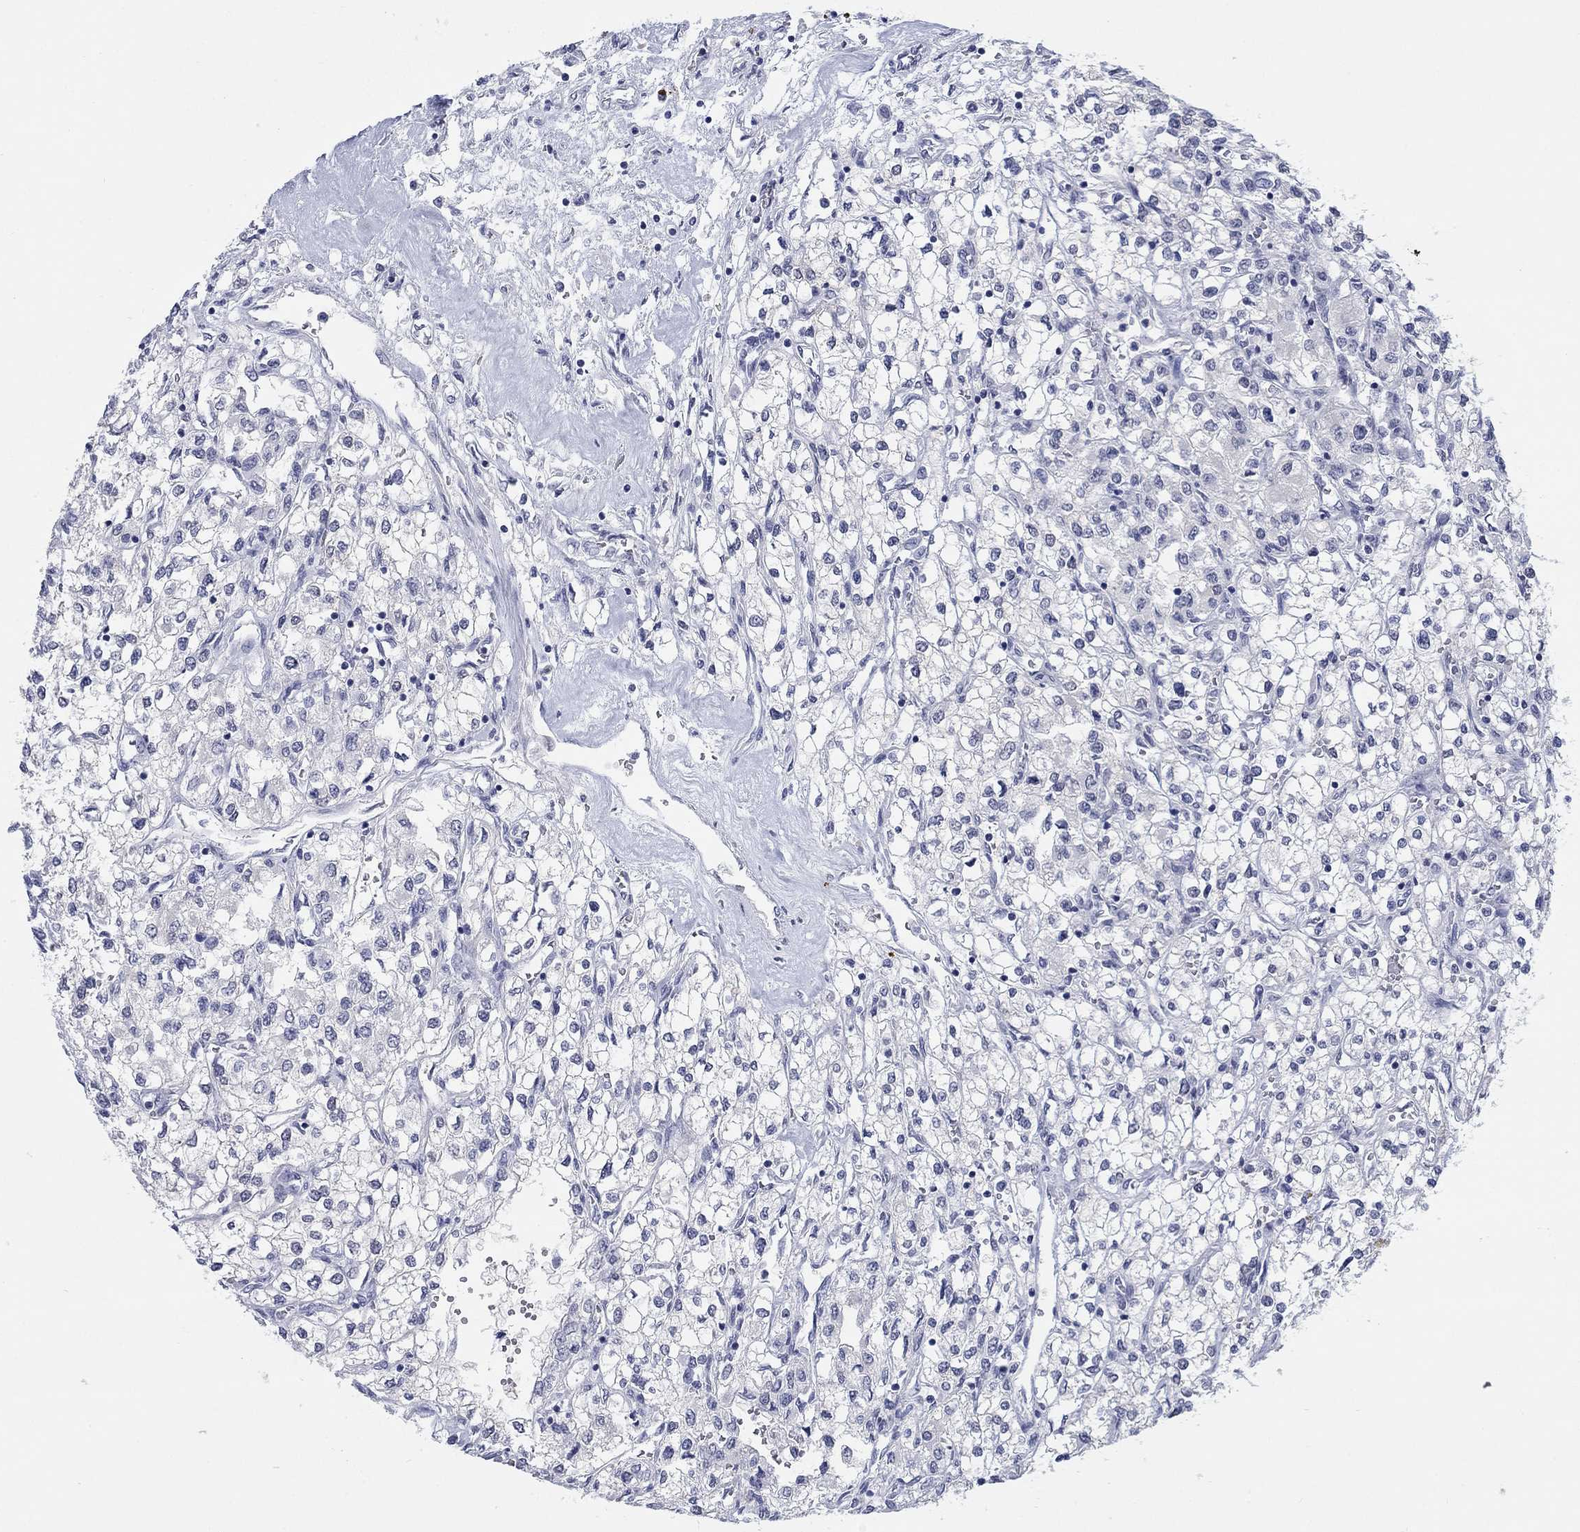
{"staining": {"intensity": "negative", "quantity": "none", "location": "none"}, "tissue": "renal cancer", "cell_type": "Tumor cells", "image_type": "cancer", "snomed": [{"axis": "morphology", "description": "Adenocarcinoma, NOS"}, {"axis": "topography", "description": "Kidney"}], "caption": "The immunohistochemistry (IHC) image has no significant expression in tumor cells of adenocarcinoma (renal) tissue. (DAB IHC with hematoxylin counter stain).", "gene": "ATP6V1G2", "patient": {"sex": "male", "age": 80}}